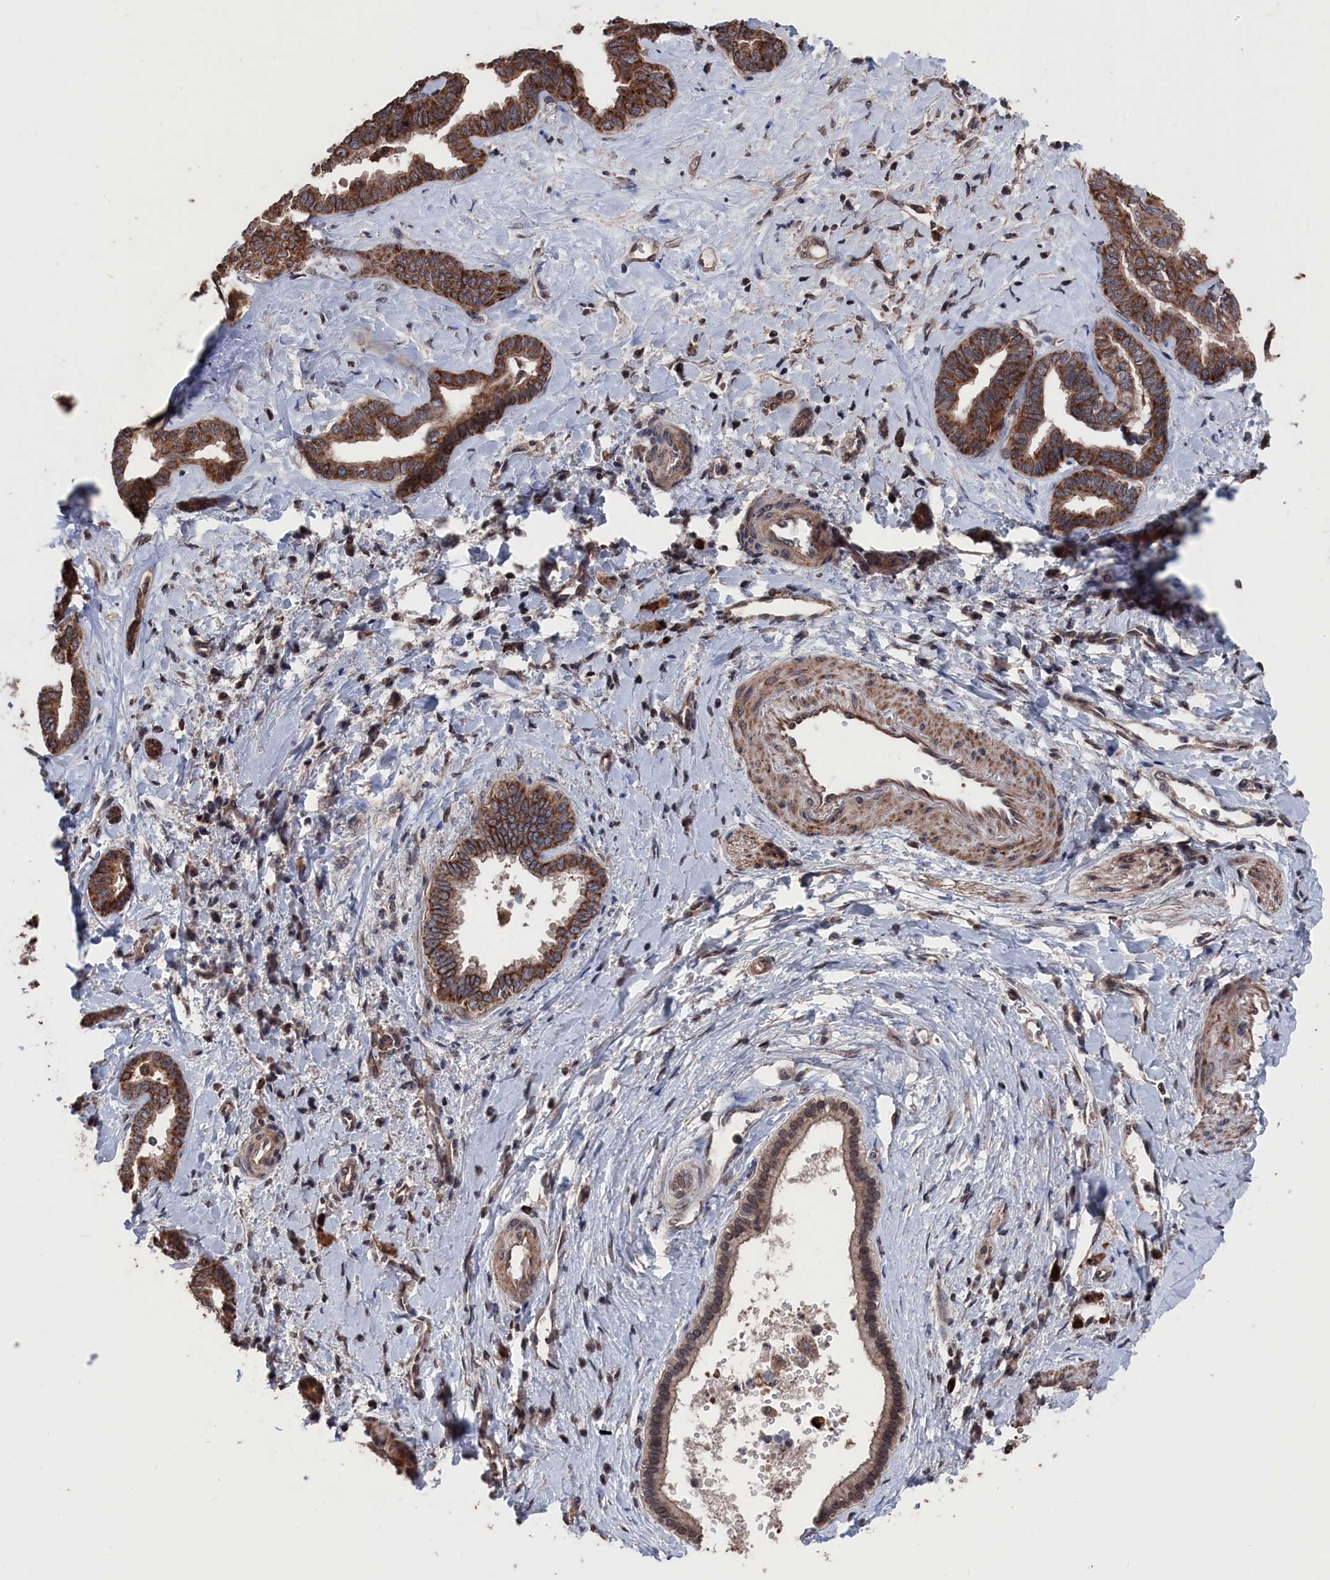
{"staining": {"intensity": "strong", "quantity": "25%-75%", "location": "cytoplasmic/membranous"}, "tissue": "liver cancer", "cell_type": "Tumor cells", "image_type": "cancer", "snomed": [{"axis": "morphology", "description": "Cholangiocarcinoma"}, {"axis": "topography", "description": "Liver"}], "caption": "Immunohistochemistry (IHC) of cholangiocarcinoma (liver) shows high levels of strong cytoplasmic/membranous expression in about 25%-75% of tumor cells. (IHC, brightfield microscopy, high magnification).", "gene": "PDE12", "patient": {"sex": "female", "age": 77}}